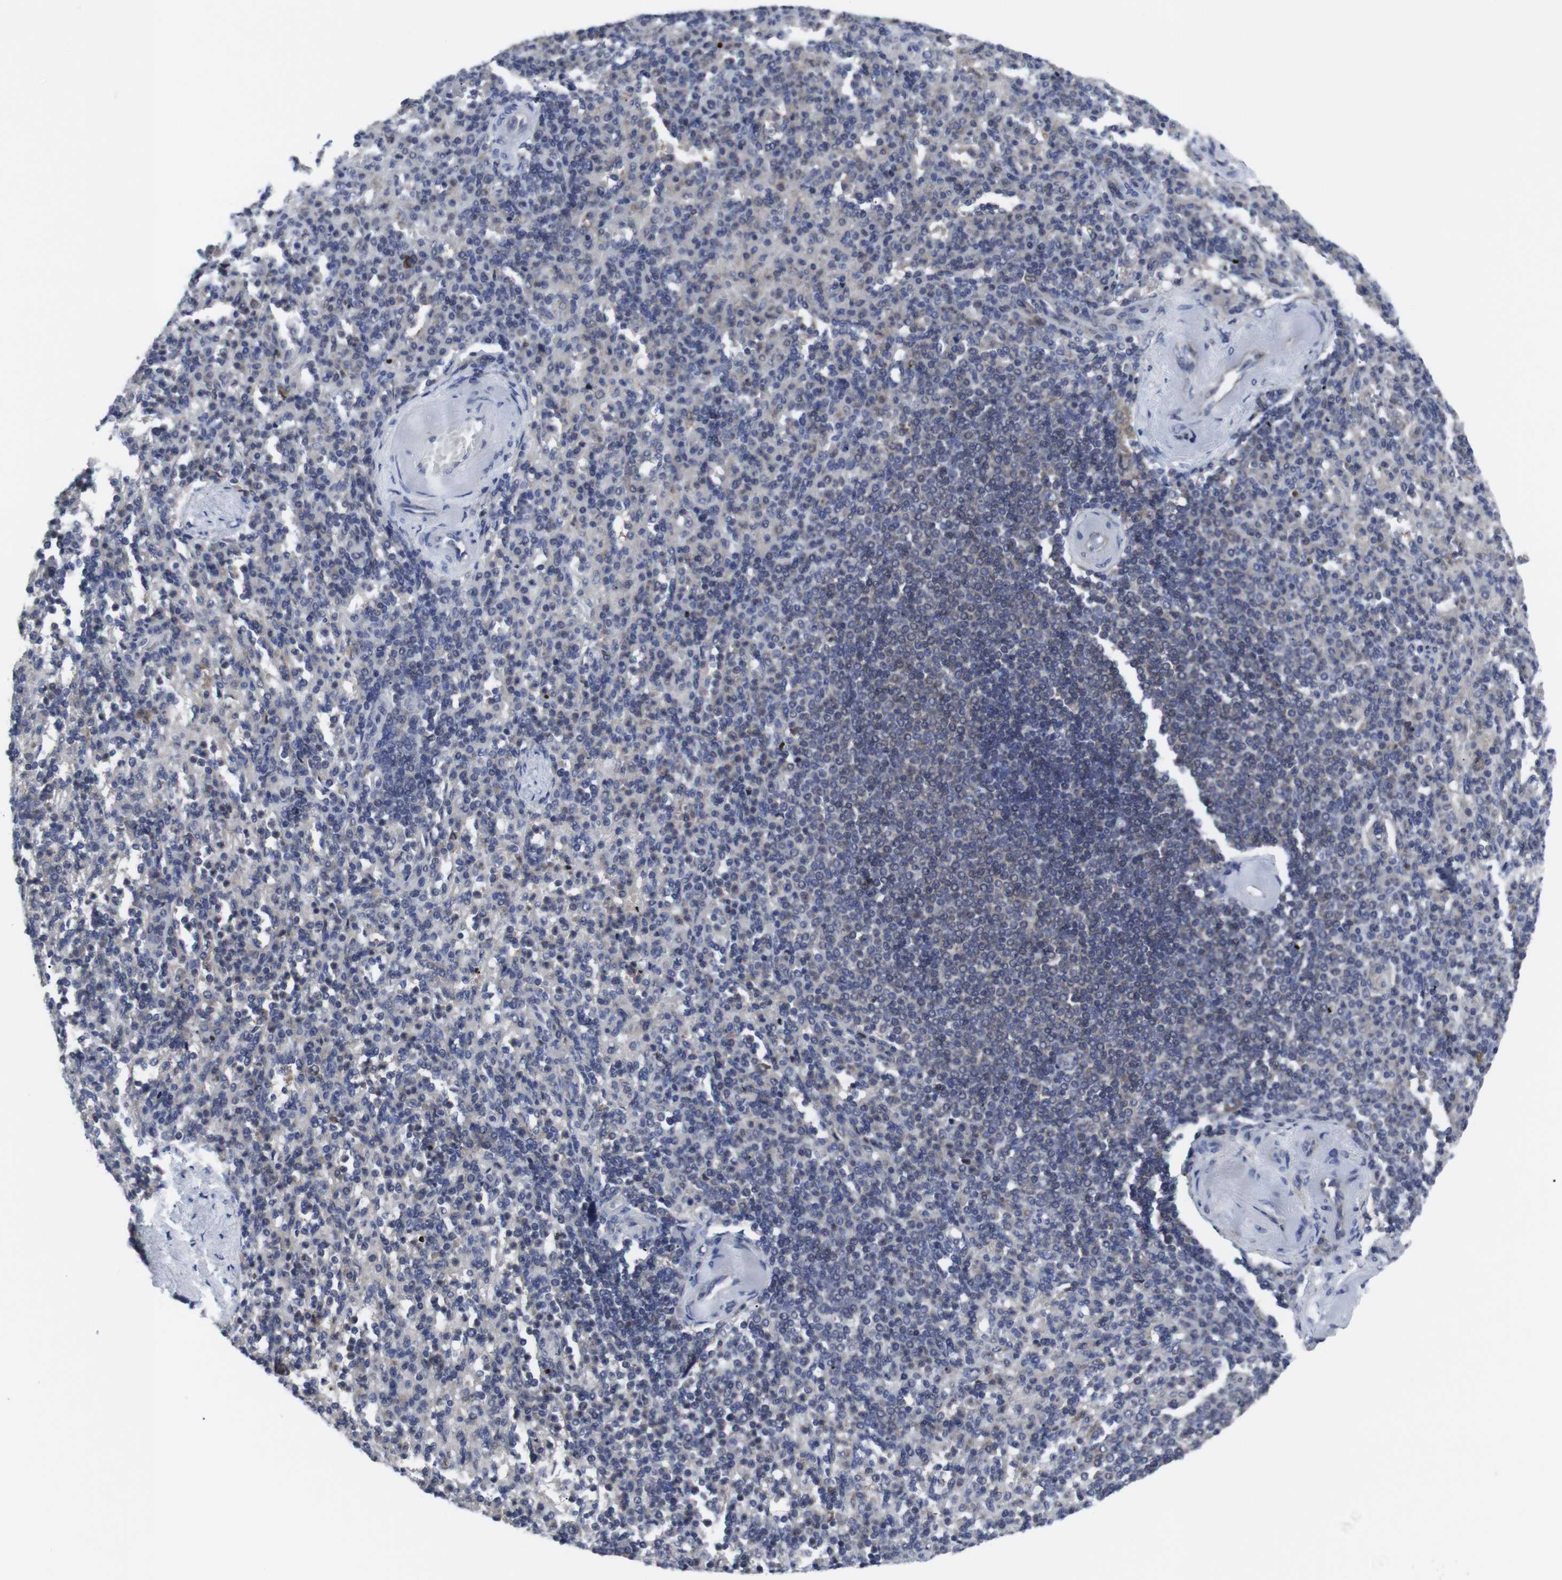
{"staining": {"intensity": "weak", "quantity": "25%-75%", "location": "cytoplasmic/membranous"}, "tissue": "spleen", "cell_type": "Cells in red pulp", "image_type": "normal", "snomed": [{"axis": "morphology", "description": "Normal tissue, NOS"}, {"axis": "topography", "description": "Spleen"}], "caption": "Immunohistochemistry staining of normal spleen, which reveals low levels of weak cytoplasmic/membranous staining in about 25%-75% of cells in red pulp indicating weak cytoplasmic/membranous protein expression. The staining was performed using DAB (brown) for protein detection and nuclei were counterstained in hematoxylin (blue).", "gene": "HPRT1", "patient": {"sex": "female", "age": 74}}